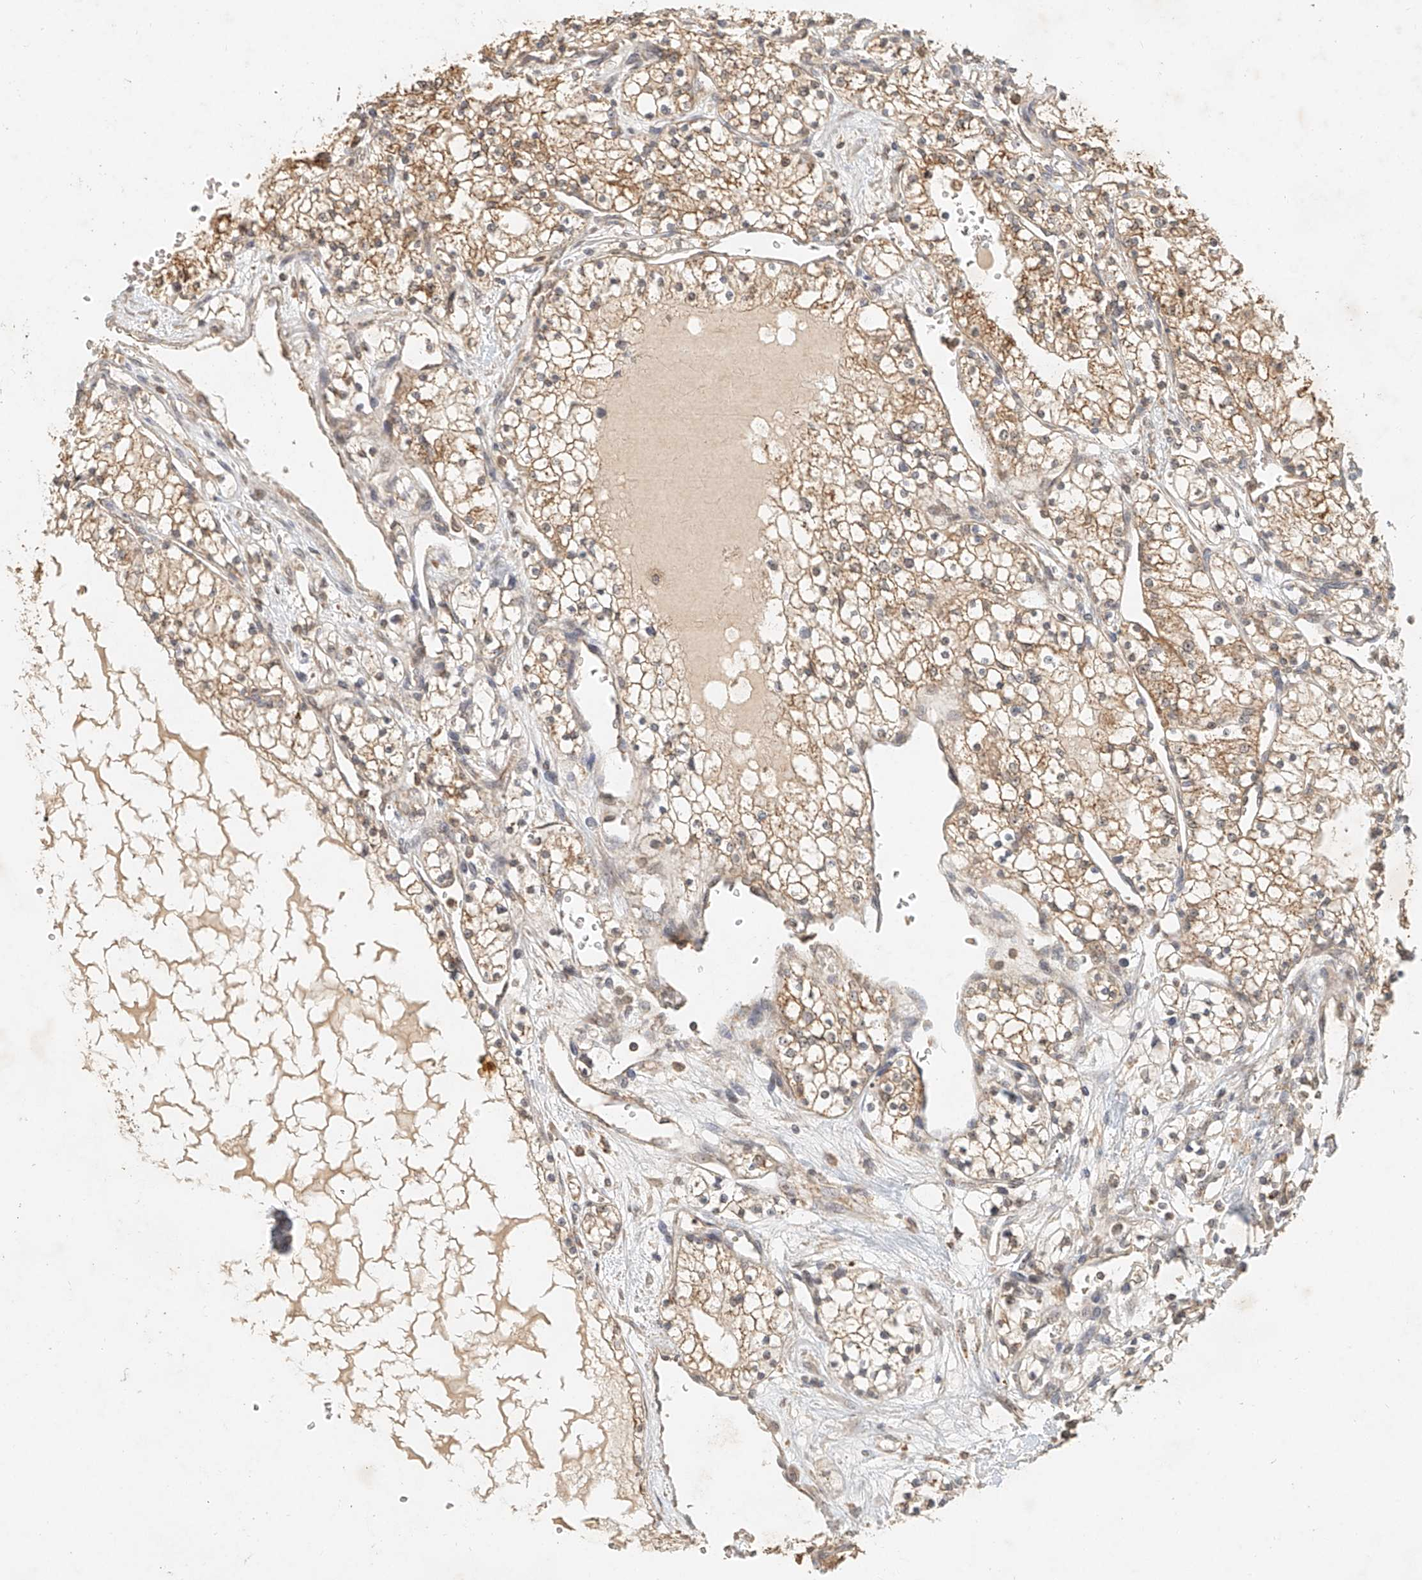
{"staining": {"intensity": "moderate", "quantity": ">75%", "location": "cytoplasmic/membranous"}, "tissue": "renal cancer", "cell_type": "Tumor cells", "image_type": "cancer", "snomed": [{"axis": "morphology", "description": "Normal tissue, NOS"}, {"axis": "morphology", "description": "Adenocarcinoma, NOS"}, {"axis": "topography", "description": "Kidney"}], "caption": "Human renal cancer stained with a protein marker shows moderate staining in tumor cells.", "gene": "CXorf58", "patient": {"sex": "male", "age": 68}}